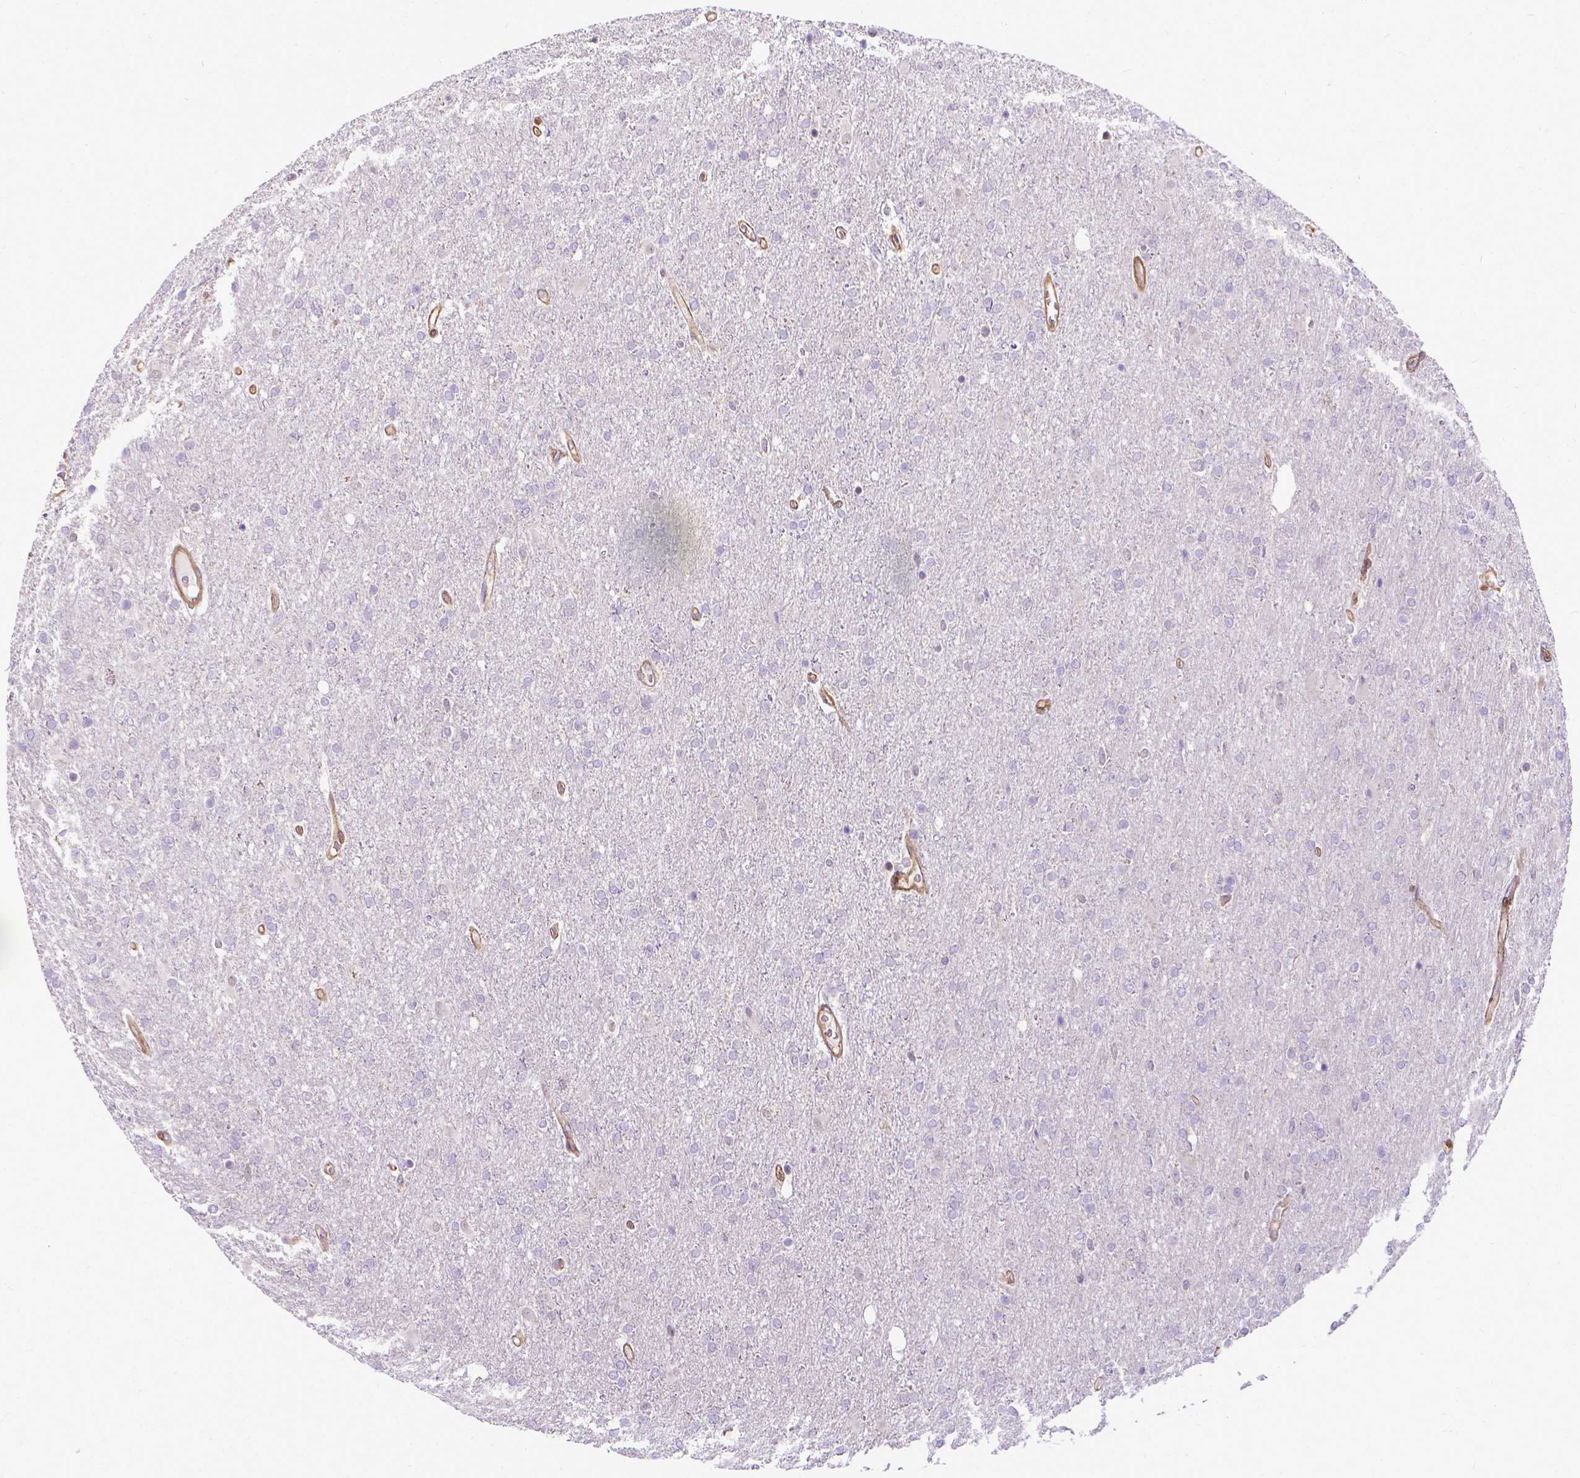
{"staining": {"intensity": "negative", "quantity": "none", "location": "none"}, "tissue": "glioma", "cell_type": "Tumor cells", "image_type": "cancer", "snomed": [{"axis": "morphology", "description": "Glioma, malignant, High grade"}, {"axis": "topography", "description": "Cerebral cortex"}], "caption": "Tumor cells show no significant protein staining in malignant glioma (high-grade).", "gene": "CFAP299", "patient": {"sex": "male", "age": 70}}